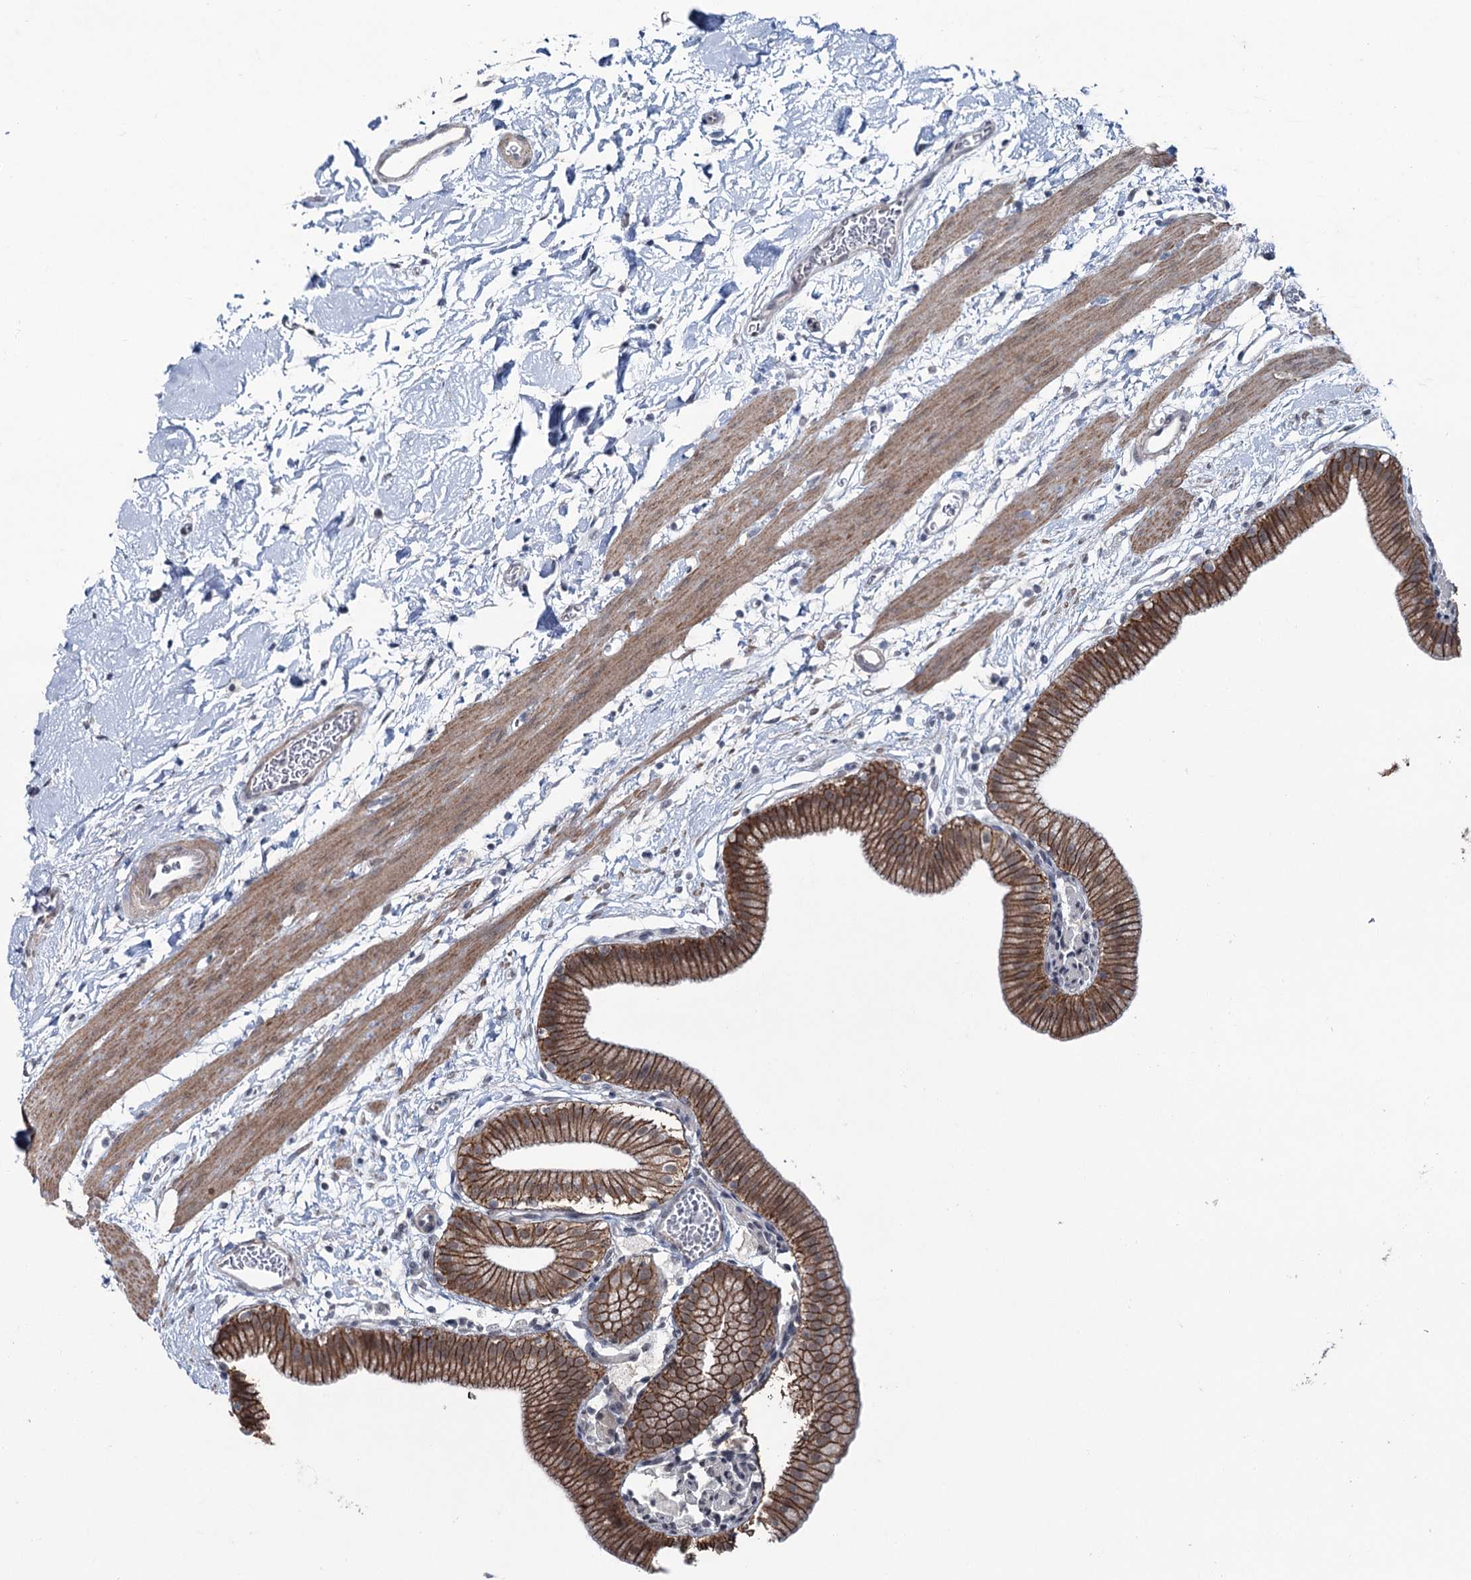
{"staining": {"intensity": "strong", "quantity": ">75%", "location": "cytoplasmic/membranous"}, "tissue": "gallbladder", "cell_type": "Glandular cells", "image_type": "normal", "snomed": [{"axis": "morphology", "description": "Normal tissue, NOS"}, {"axis": "topography", "description": "Gallbladder"}], "caption": "A histopathology image of human gallbladder stained for a protein shows strong cytoplasmic/membranous brown staining in glandular cells.", "gene": "FAM120B", "patient": {"sex": "male", "age": 55}}